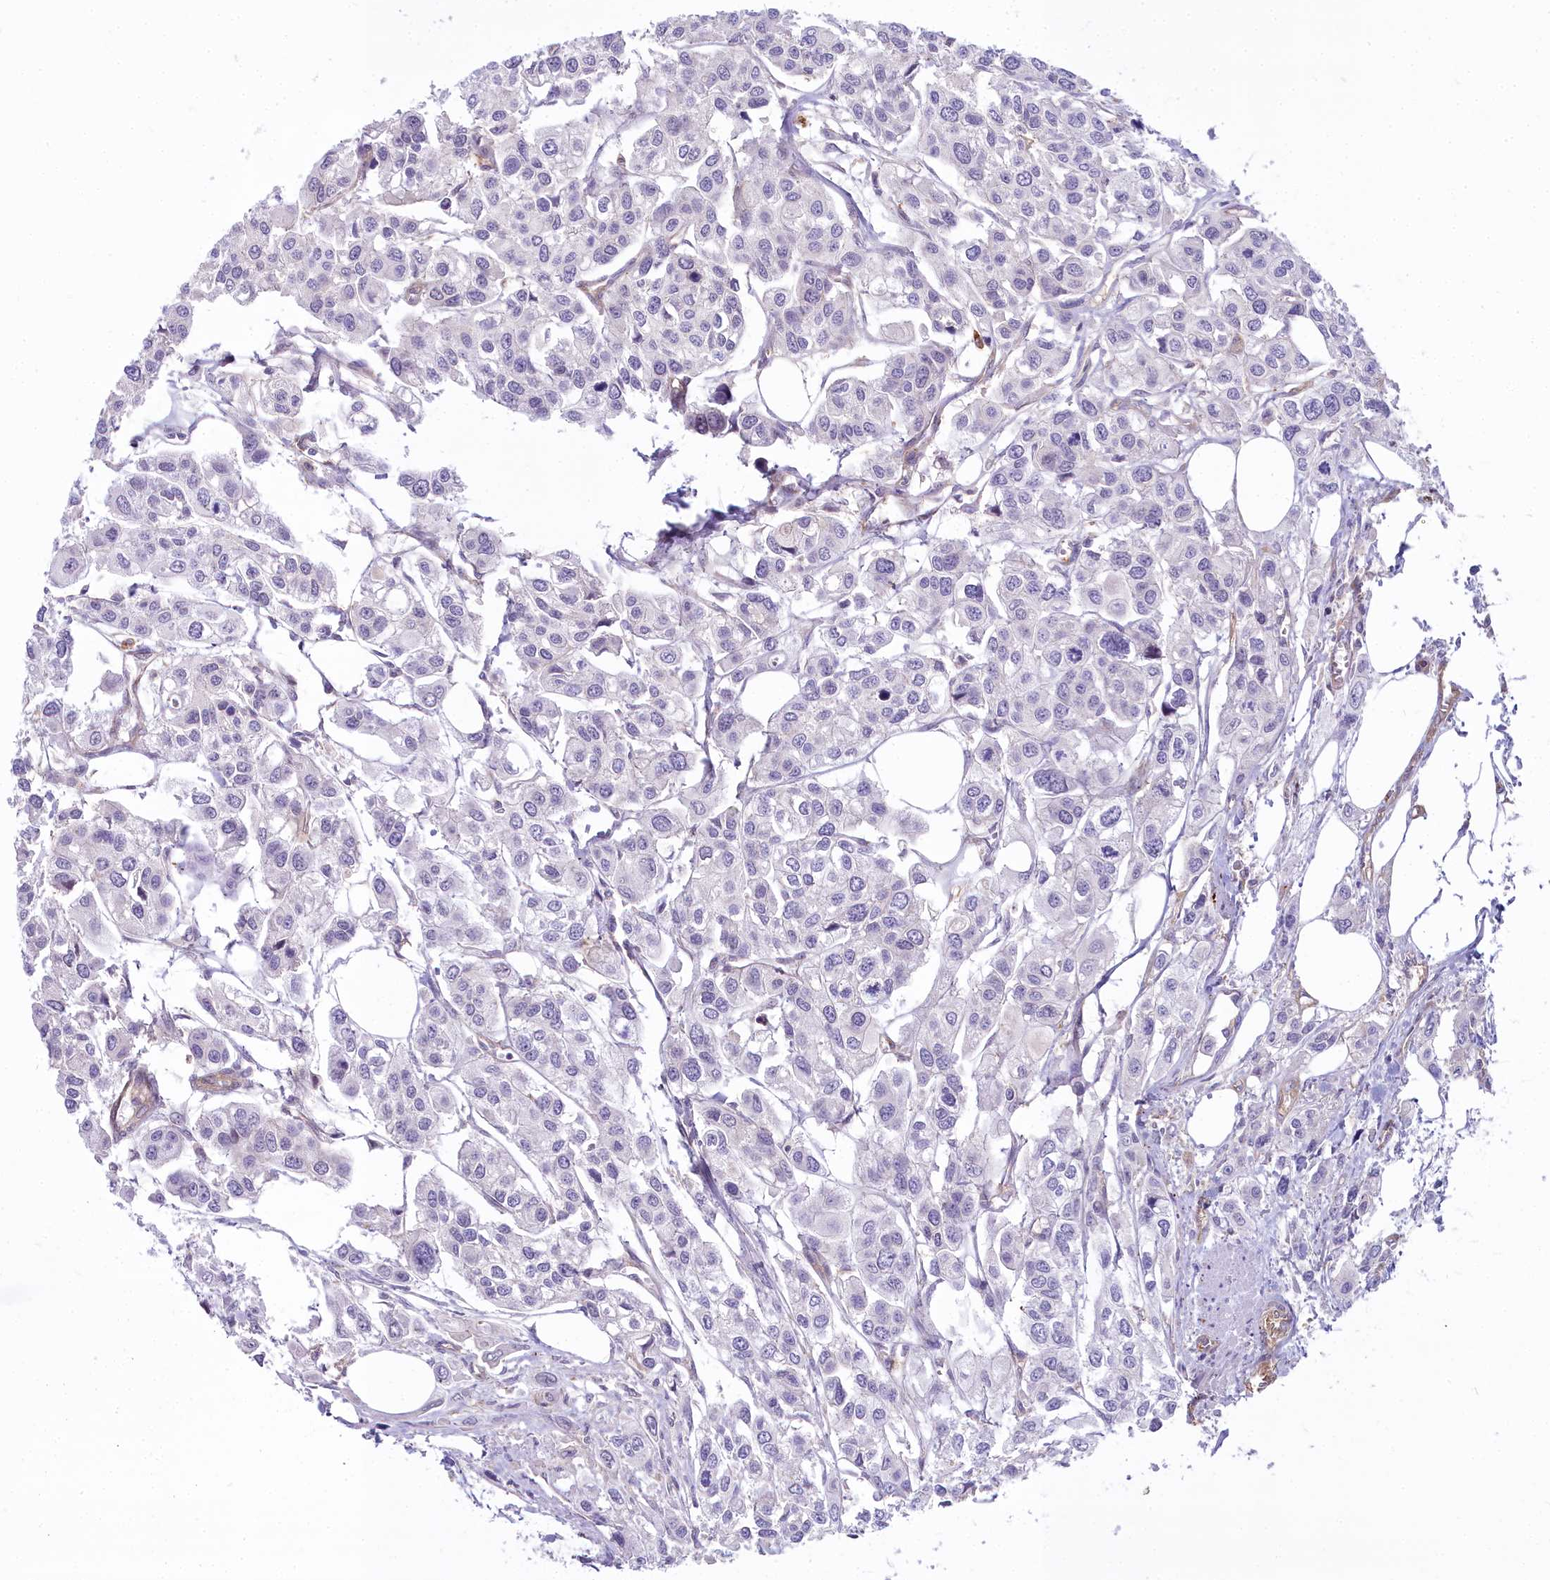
{"staining": {"intensity": "negative", "quantity": "none", "location": "none"}, "tissue": "urothelial cancer", "cell_type": "Tumor cells", "image_type": "cancer", "snomed": [{"axis": "morphology", "description": "Urothelial carcinoma, High grade"}, {"axis": "topography", "description": "Urinary bladder"}], "caption": "Tumor cells show no significant positivity in high-grade urothelial carcinoma.", "gene": "HLA-DOA", "patient": {"sex": "male", "age": 67}}